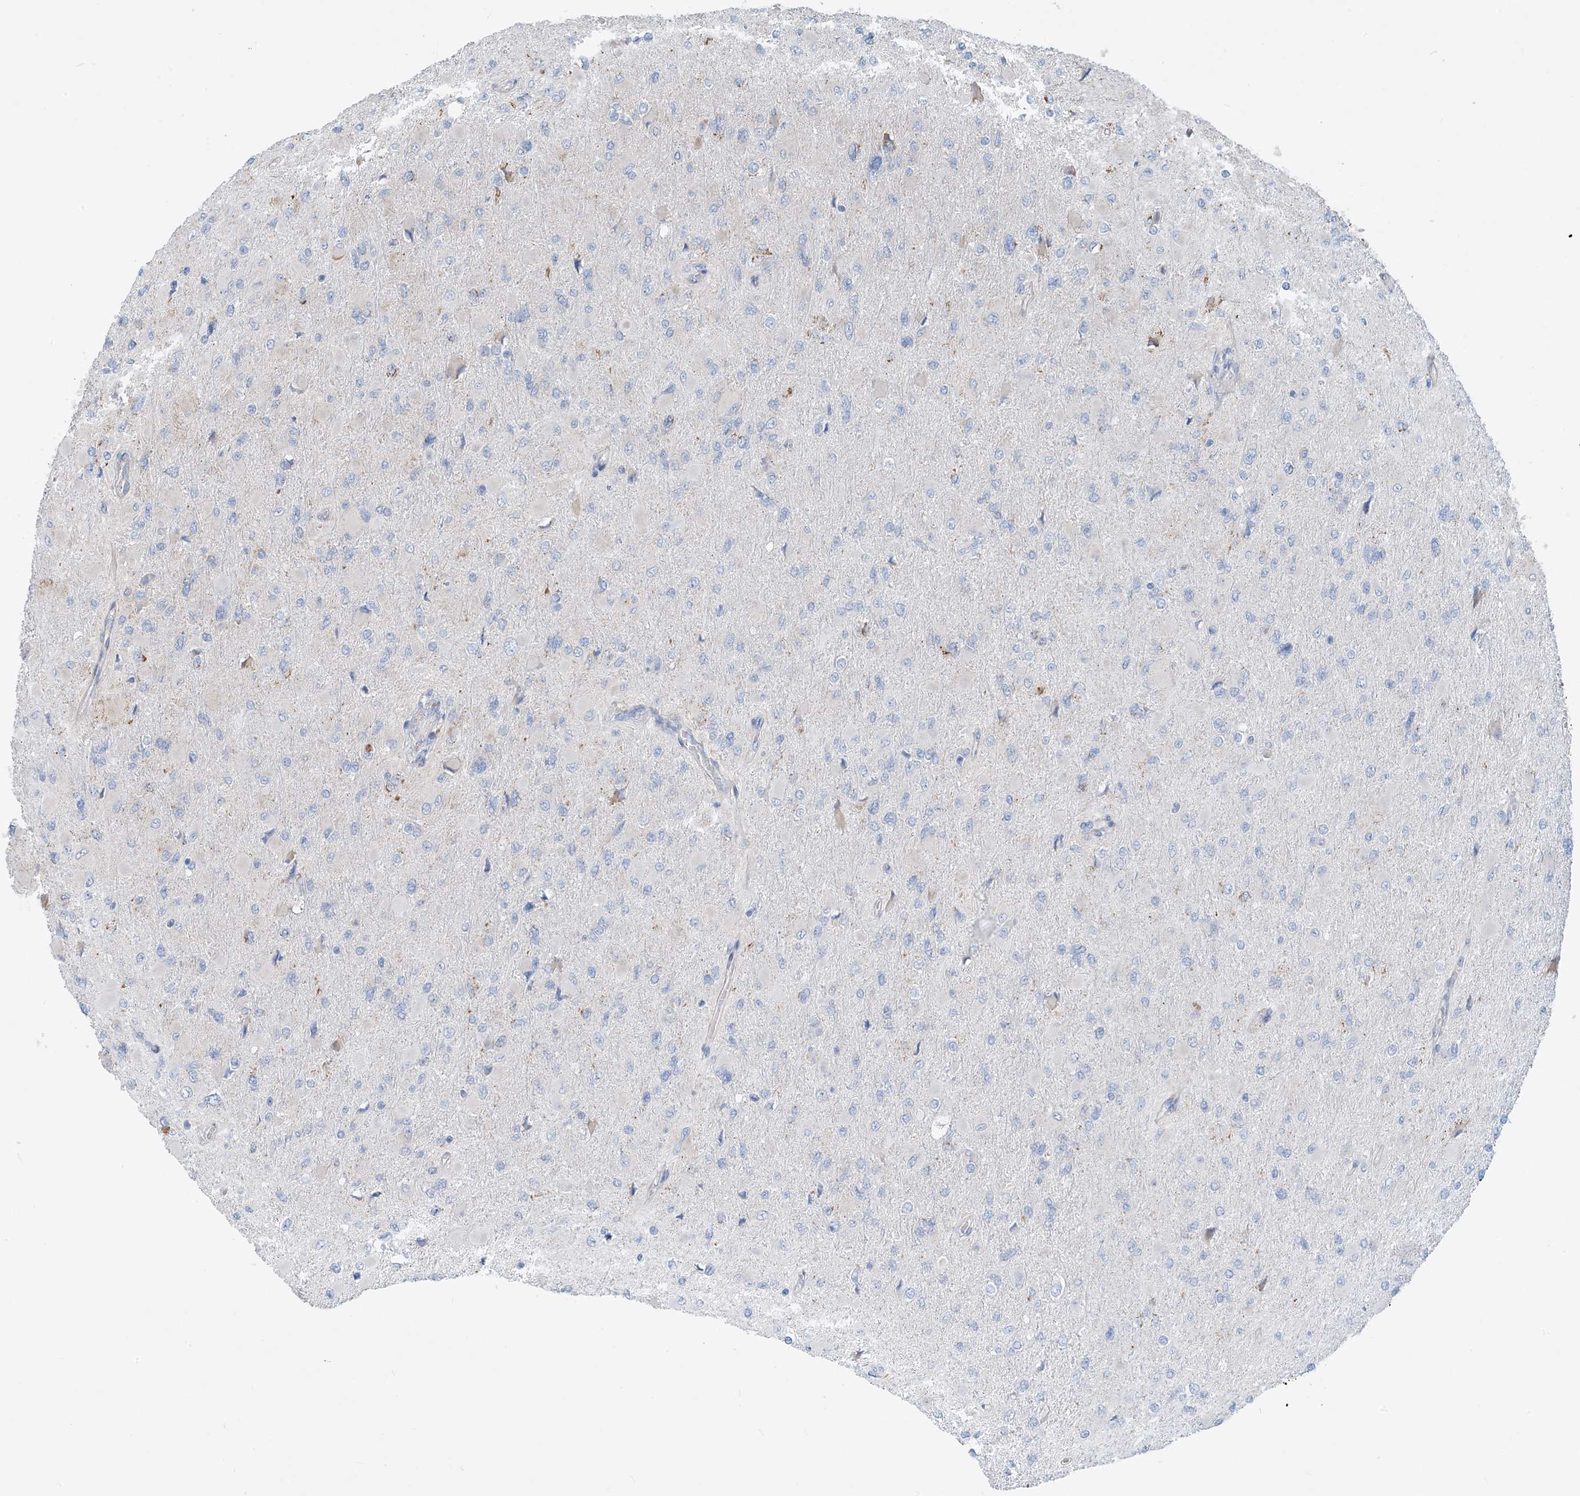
{"staining": {"intensity": "negative", "quantity": "none", "location": "none"}, "tissue": "glioma", "cell_type": "Tumor cells", "image_type": "cancer", "snomed": [{"axis": "morphology", "description": "Glioma, malignant, High grade"}, {"axis": "topography", "description": "Cerebral cortex"}], "caption": "This is a photomicrograph of IHC staining of glioma, which shows no expression in tumor cells. (Stains: DAB (3,3'-diaminobenzidine) immunohistochemistry with hematoxylin counter stain, Microscopy: brightfield microscopy at high magnification).", "gene": "PCDHGA1", "patient": {"sex": "female", "age": 36}}